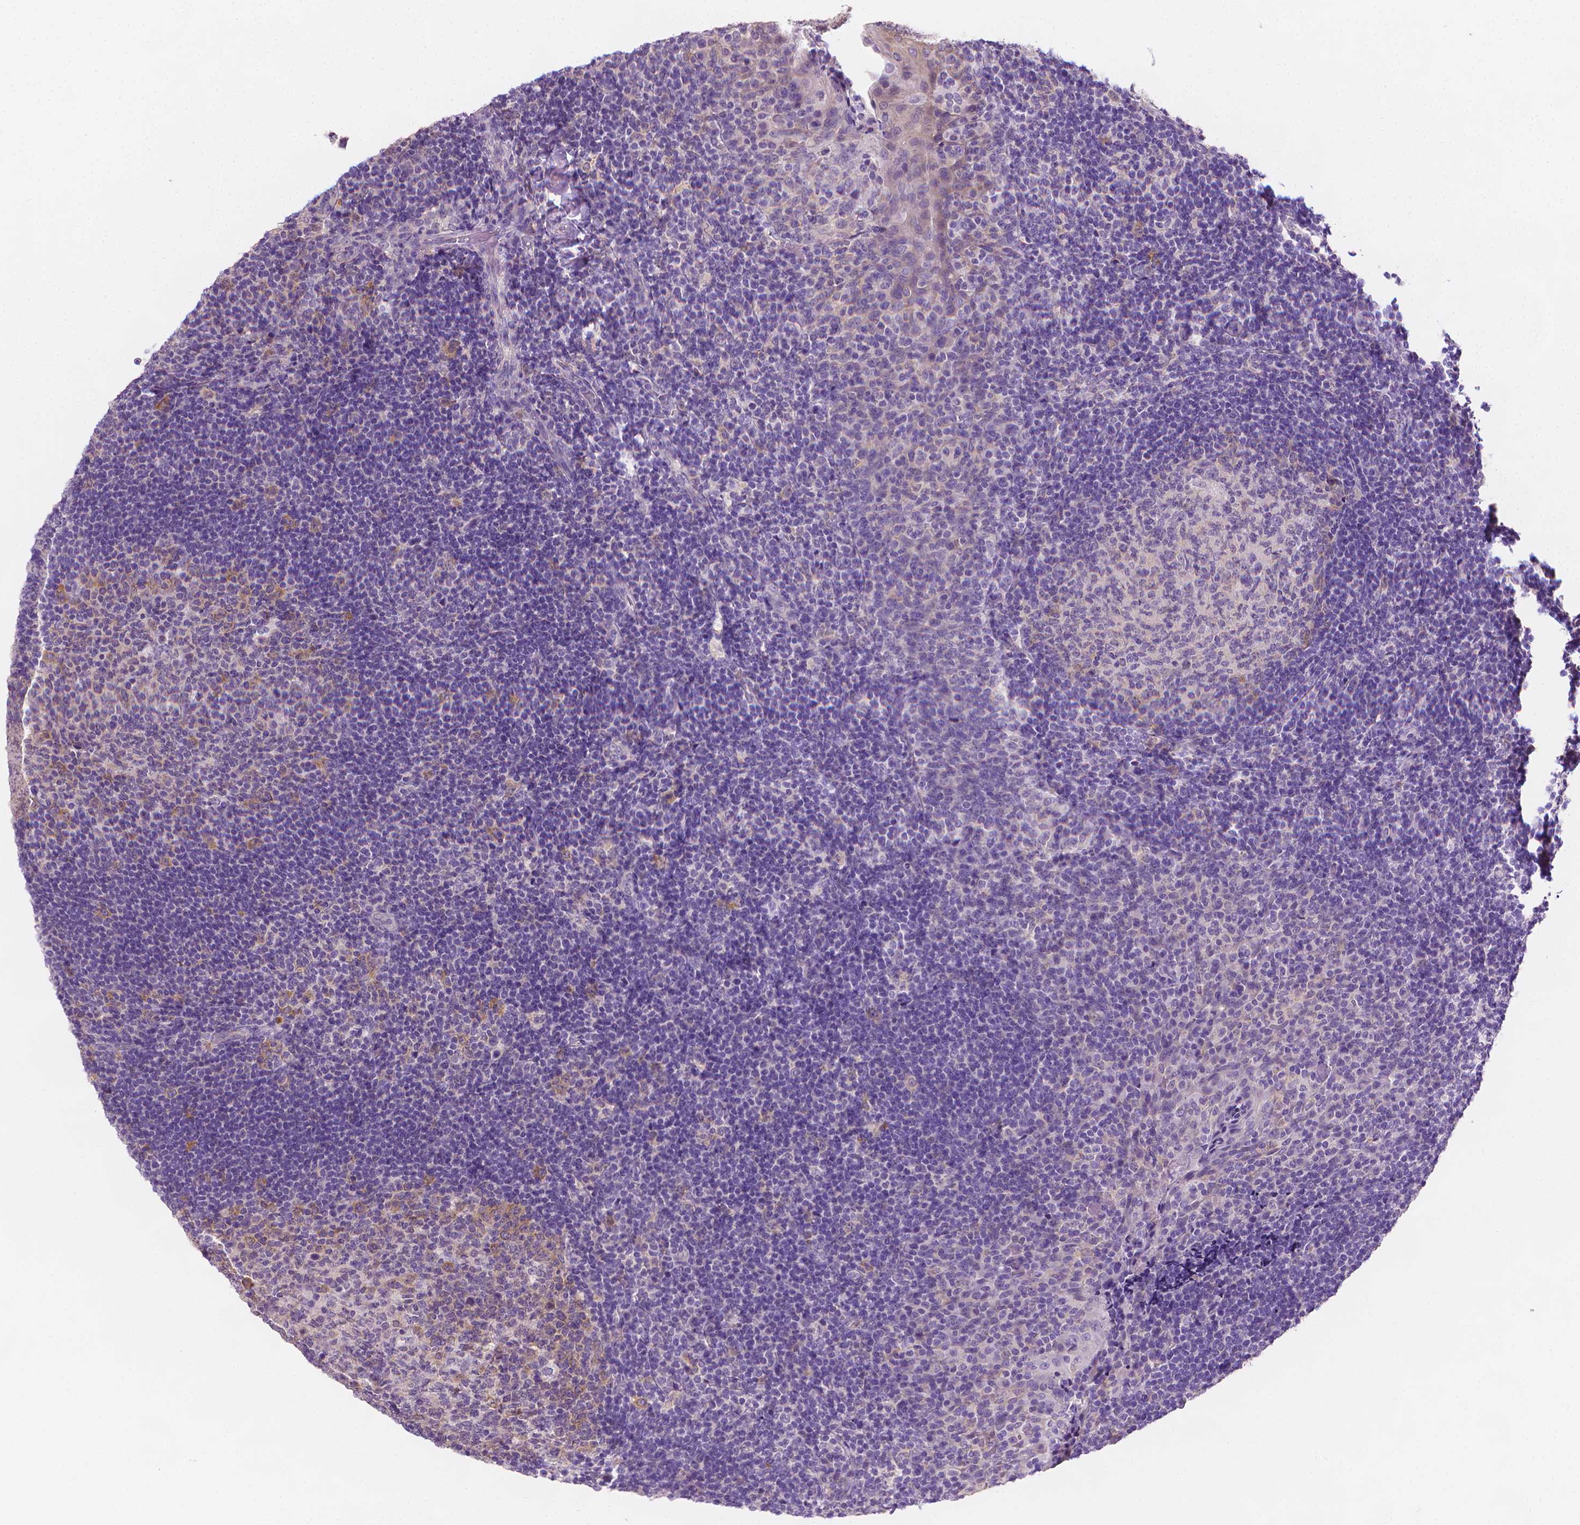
{"staining": {"intensity": "moderate", "quantity": "<25%", "location": "cytoplasmic/membranous"}, "tissue": "tonsil", "cell_type": "Germinal center cells", "image_type": "normal", "snomed": [{"axis": "morphology", "description": "Normal tissue, NOS"}, {"axis": "topography", "description": "Tonsil"}], "caption": "Immunohistochemical staining of normal tonsil demonstrates moderate cytoplasmic/membranous protein staining in approximately <25% of germinal center cells.", "gene": "FASN", "patient": {"sex": "female", "age": 10}}